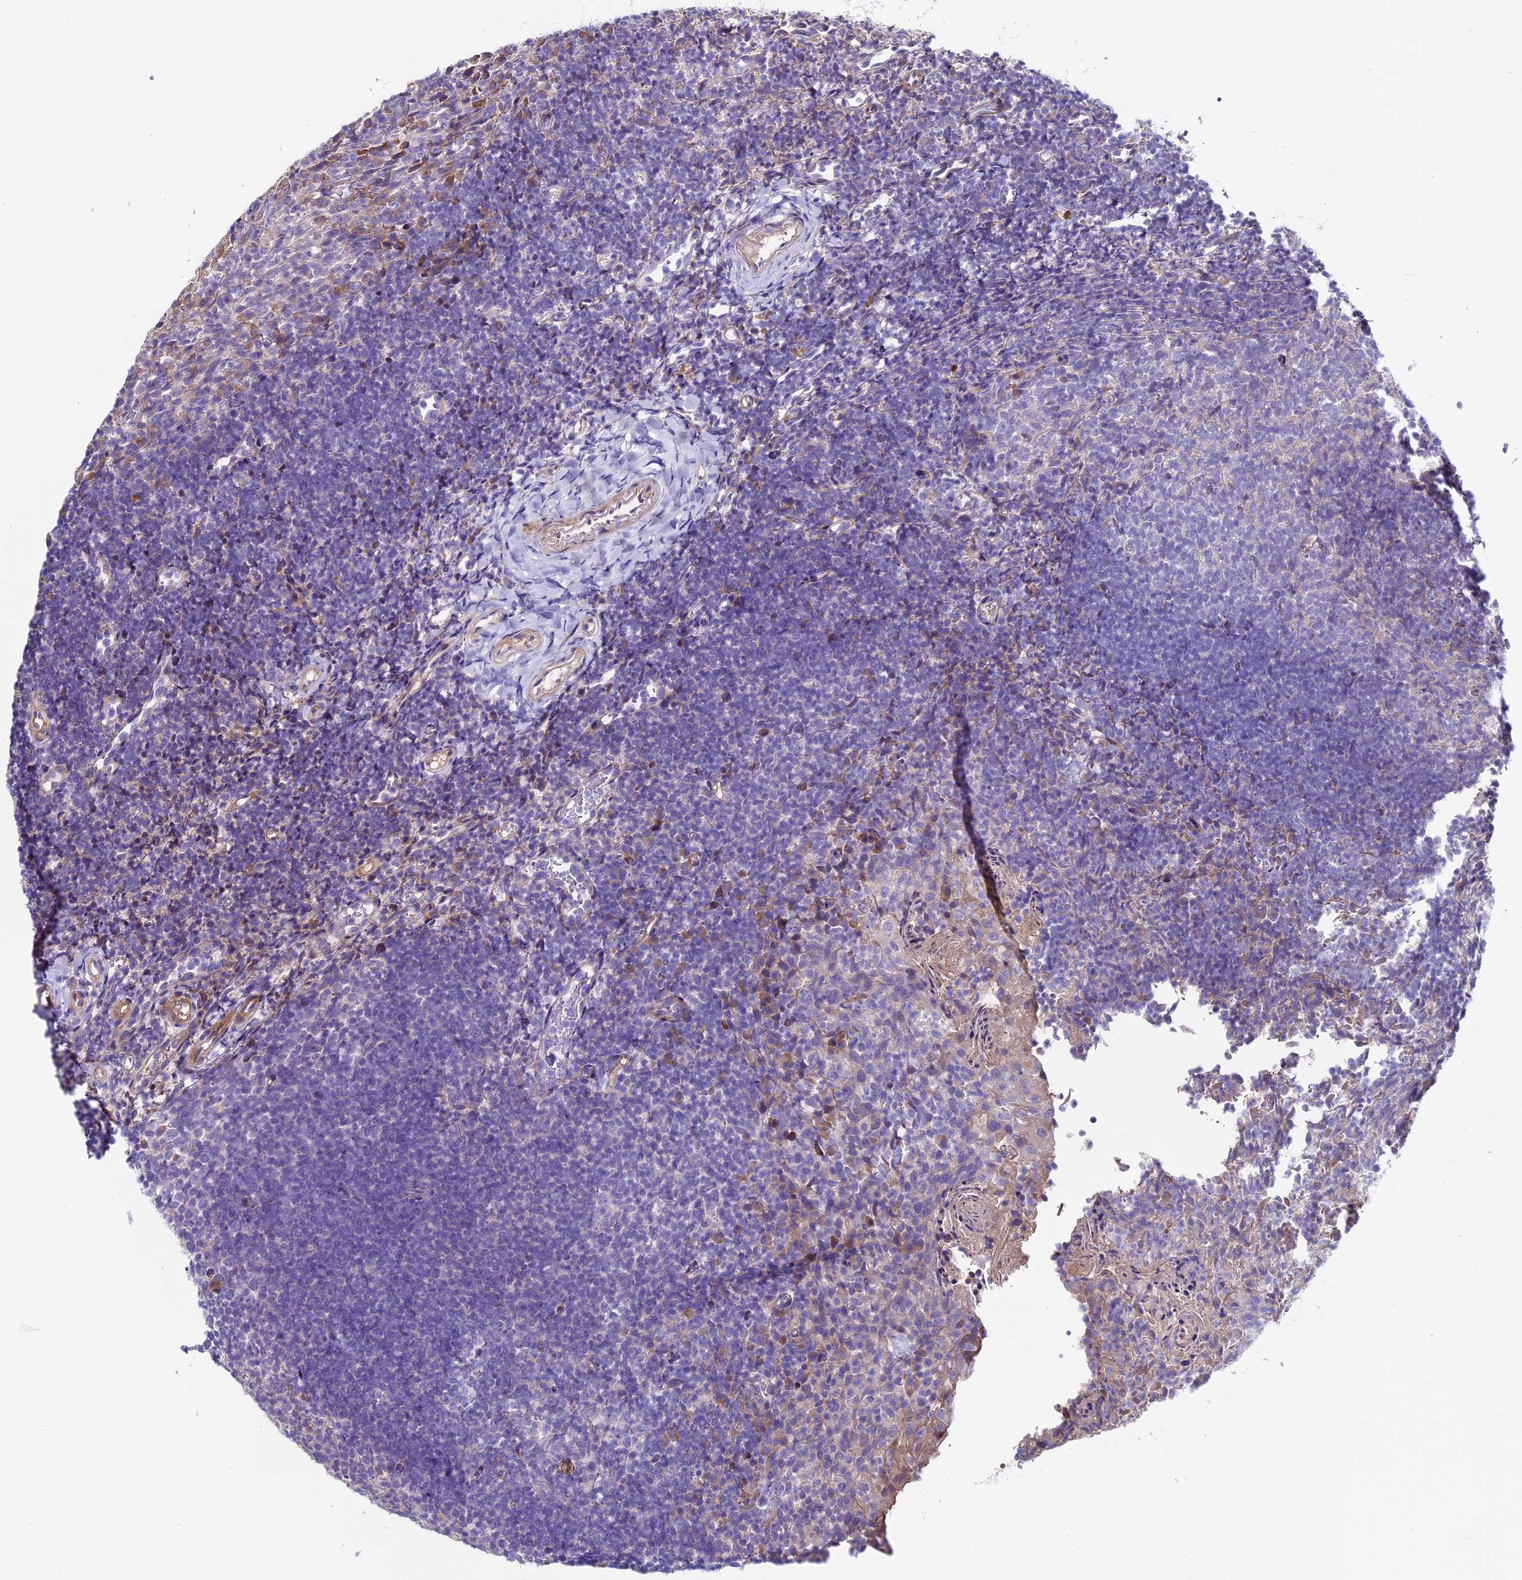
{"staining": {"intensity": "negative", "quantity": "none", "location": "none"}, "tissue": "tonsil", "cell_type": "Germinal center cells", "image_type": "normal", "snomed": [{"axis": "morphology", "description": "Normal tissue, NOS"}, {"axis": "topography", "description": "Tonsil"}], "caption": "Photomicrograph shows no significant protein expression in germinal center cells of benign tonsil.", "gene": "PIGU", "patient": {"sex": "female", "age": 10}}